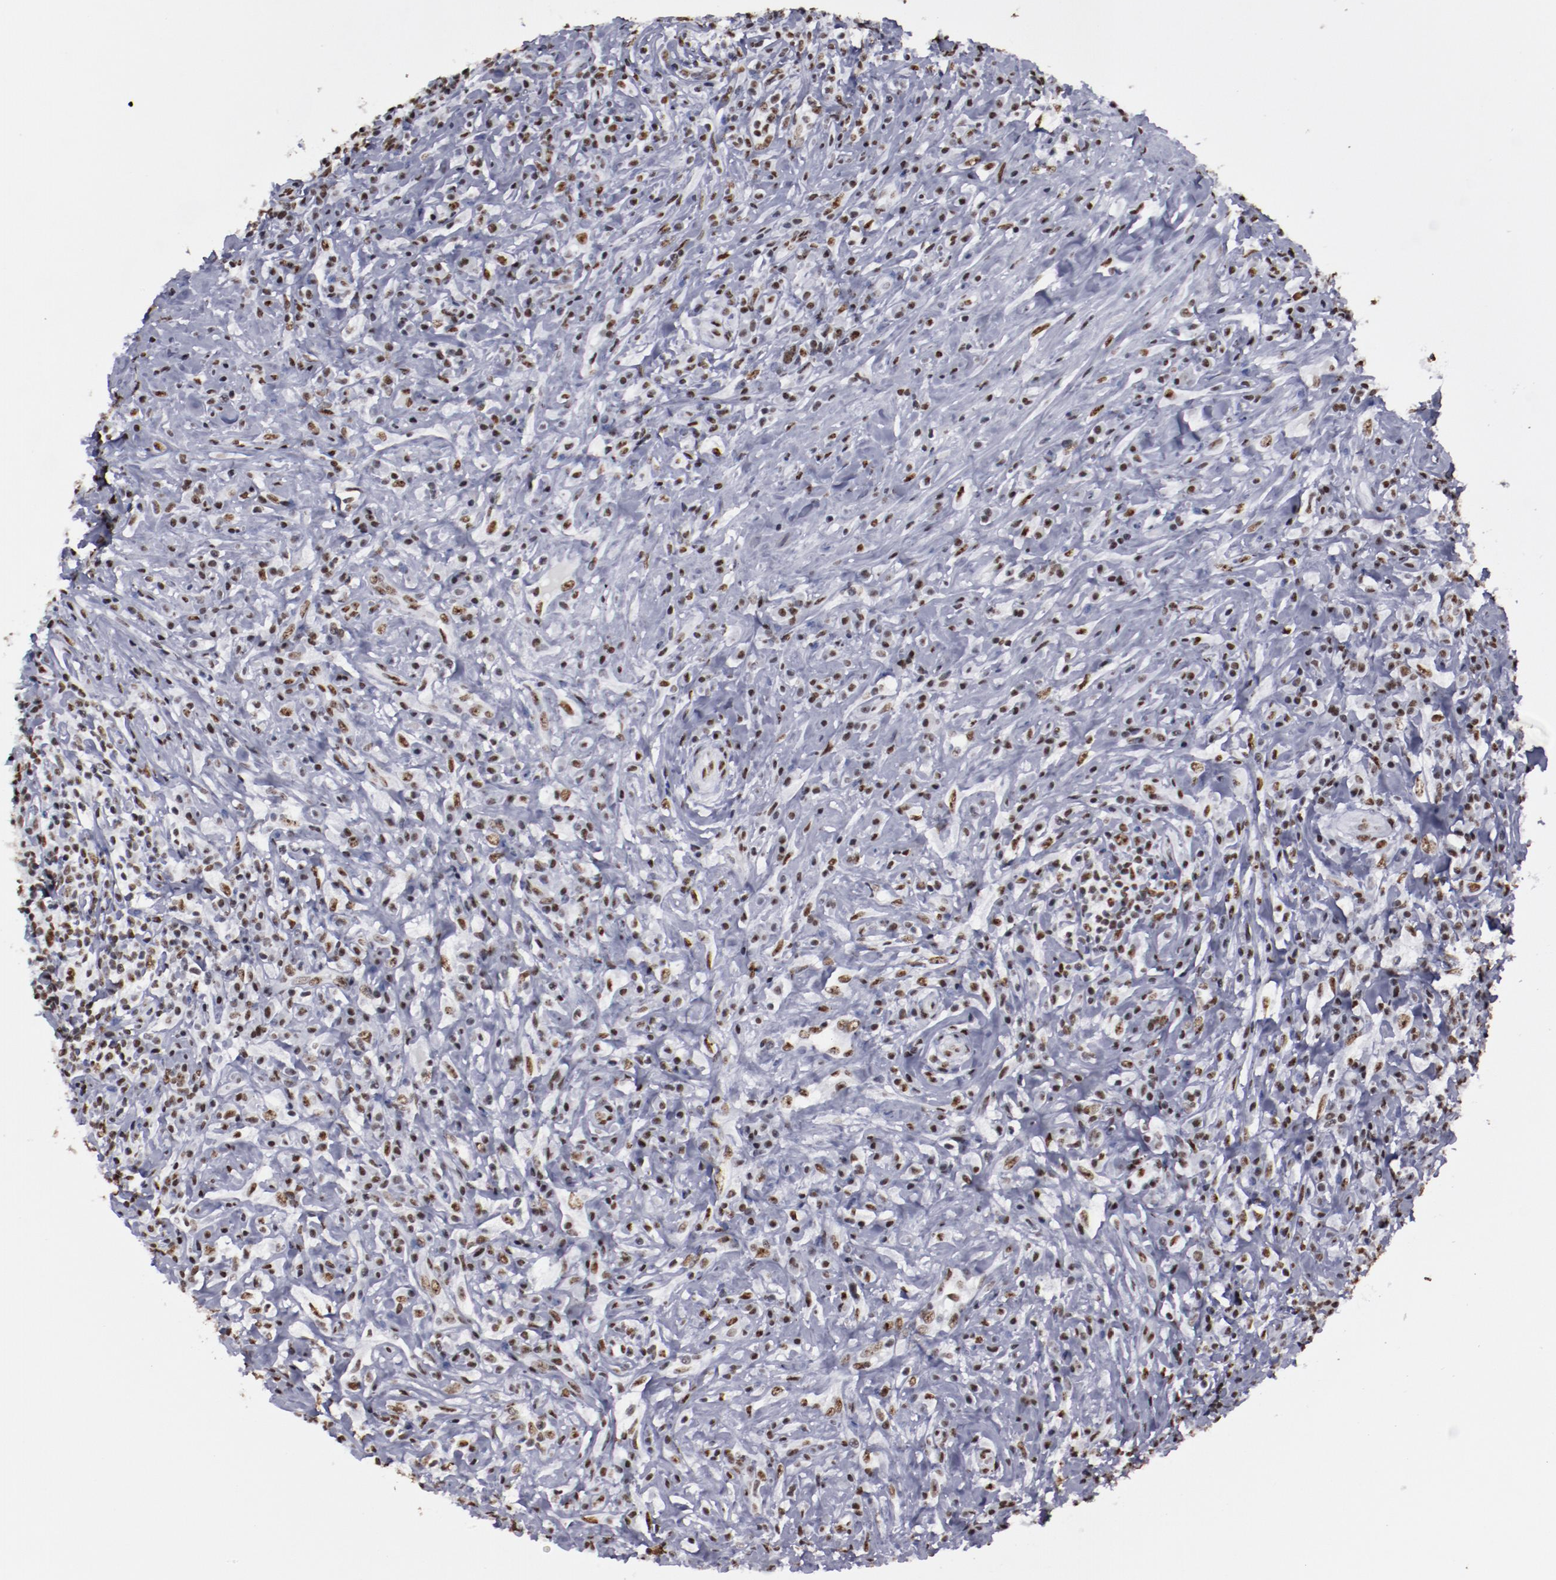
{"staining": {"intensity": "moderate", "quantity": ">75%", "location": "nuclear"}, "tissue": "lymphoma", "cell_type": "Tumor cells", "image_type": "cancer", "snomed": [{"axis": "morphology", "description": "Hodgkin's disease, NOS"}, {"axis": "topography", "description": "Lymph node"}], "caption": "This histopathology image shows immunohistochemistry (IHC) staining of lymphoma, with medium moderate nuclear expression in about >75% of tumor cells.", "gene": "HNRNPA2B1", "patient": {"sex": "female", "age": 25}}